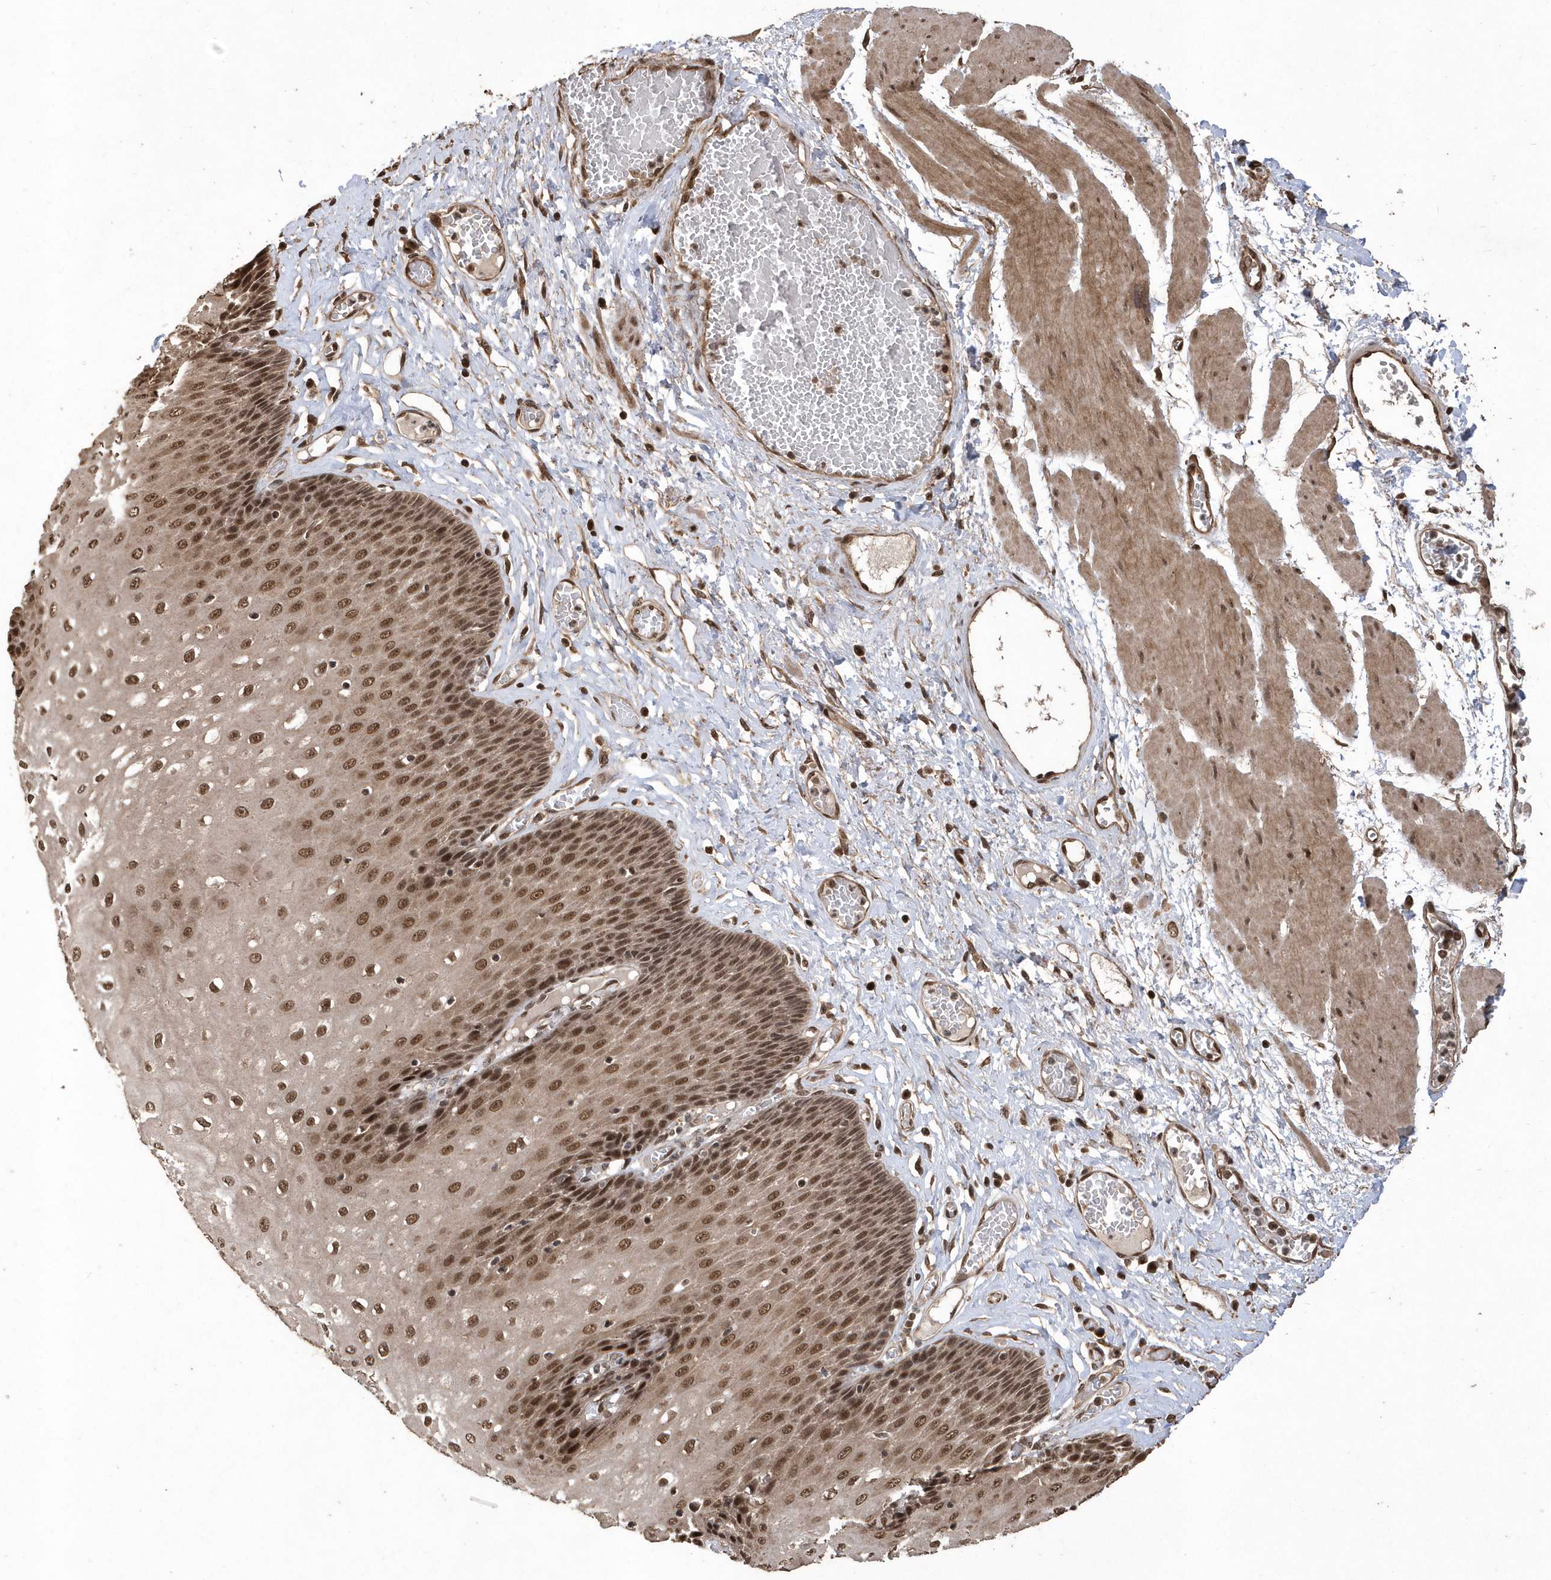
{"staining": {"intensity": "strong", "quantity": ">75%", "location": "nuclear"}, "tissue": "esophagus", "cell_type": "Squamous epithelial cells", "image_type": "normal", "snomed": [{"axis": "morphology", "description": "Normal tissue, NOS"}, {"axis": "topography", "description": "Esophagus"}], "caption": "A photomicrograph of human esophagus stained for a protein exhibits strong nuclear brown staining in squamous epithelial cells.", "gene": "INTS12", "patient": {"sex": "male", "age": 60}}